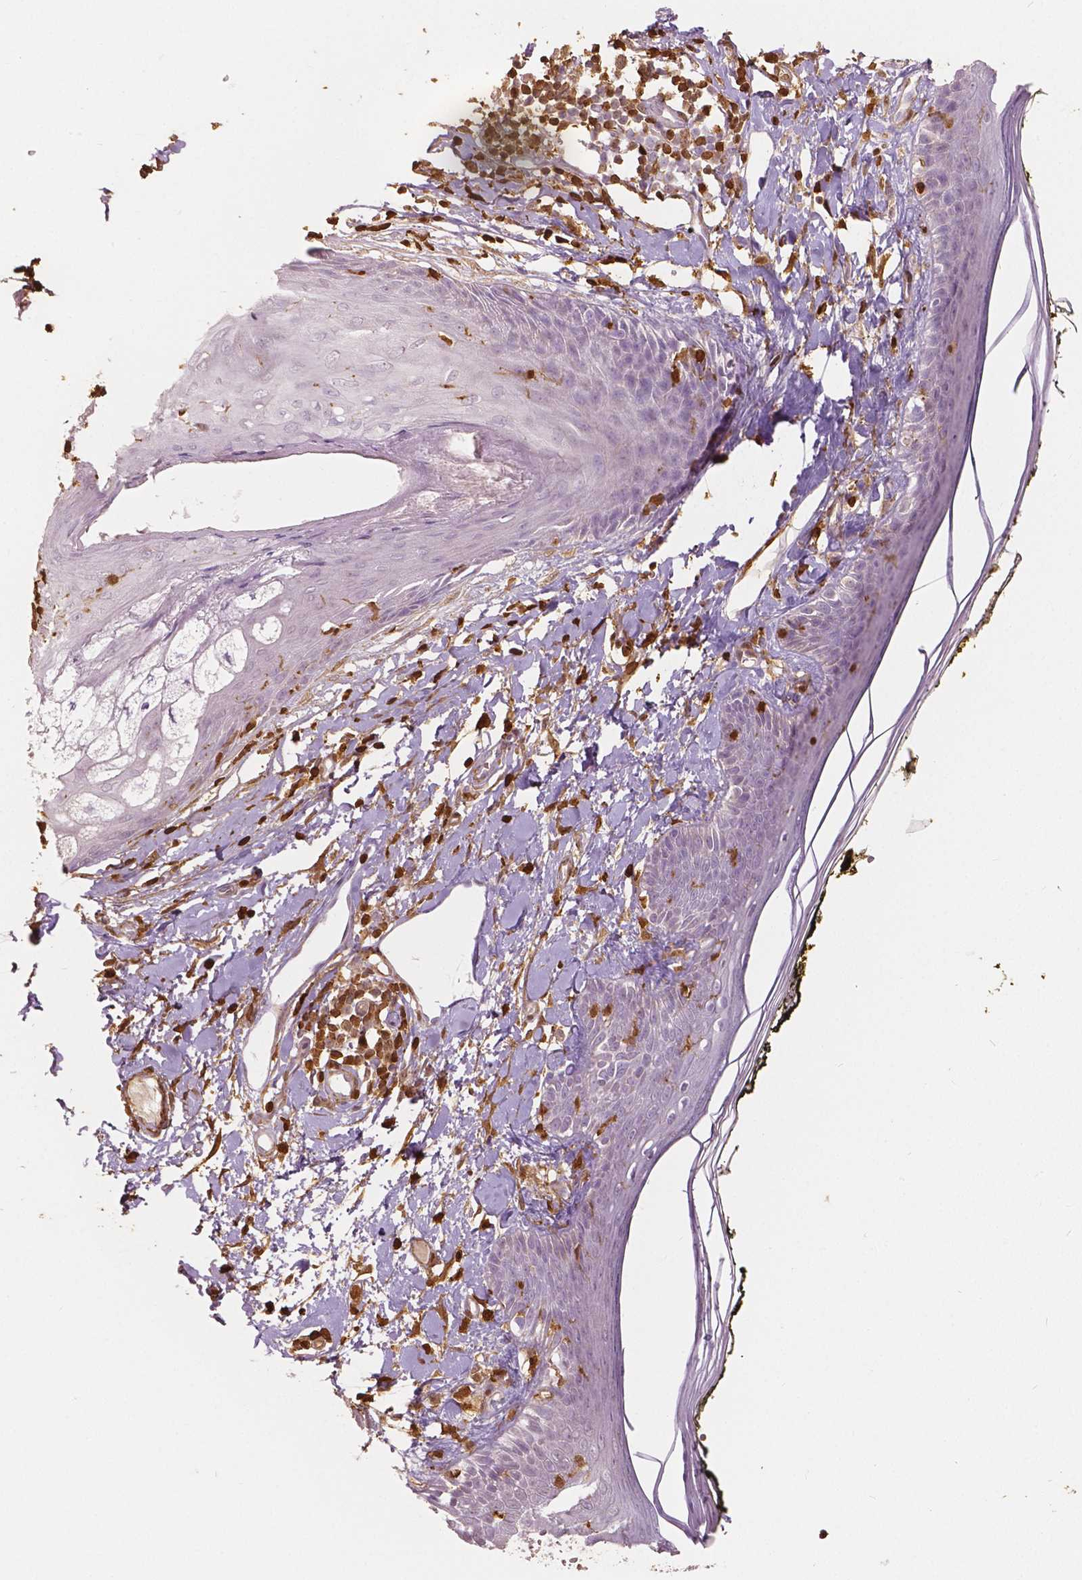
{"staining": {"intensity": "negative", "quantity": "none", "location": "none"}, "tissue": "skin", "cell_type": "Fibroblasts", "image_type": "normal", "snomed": [{"axis": "morphology", "description": "Normal tissue, NOS"}, {"axis": "topography", "description": "Skin"}], "caption": "A photomicrograph of skin stained for a protein demonstrates no brown staining in fibroblasts. Brightfield microscopy of IHC stained with DAB (3,3'-diaminobenzidine) (brown) and hematoxylin (blue), captured at high magnification.", "gene": "S100A4", "patient": {"sex": "male", "age": 76}}